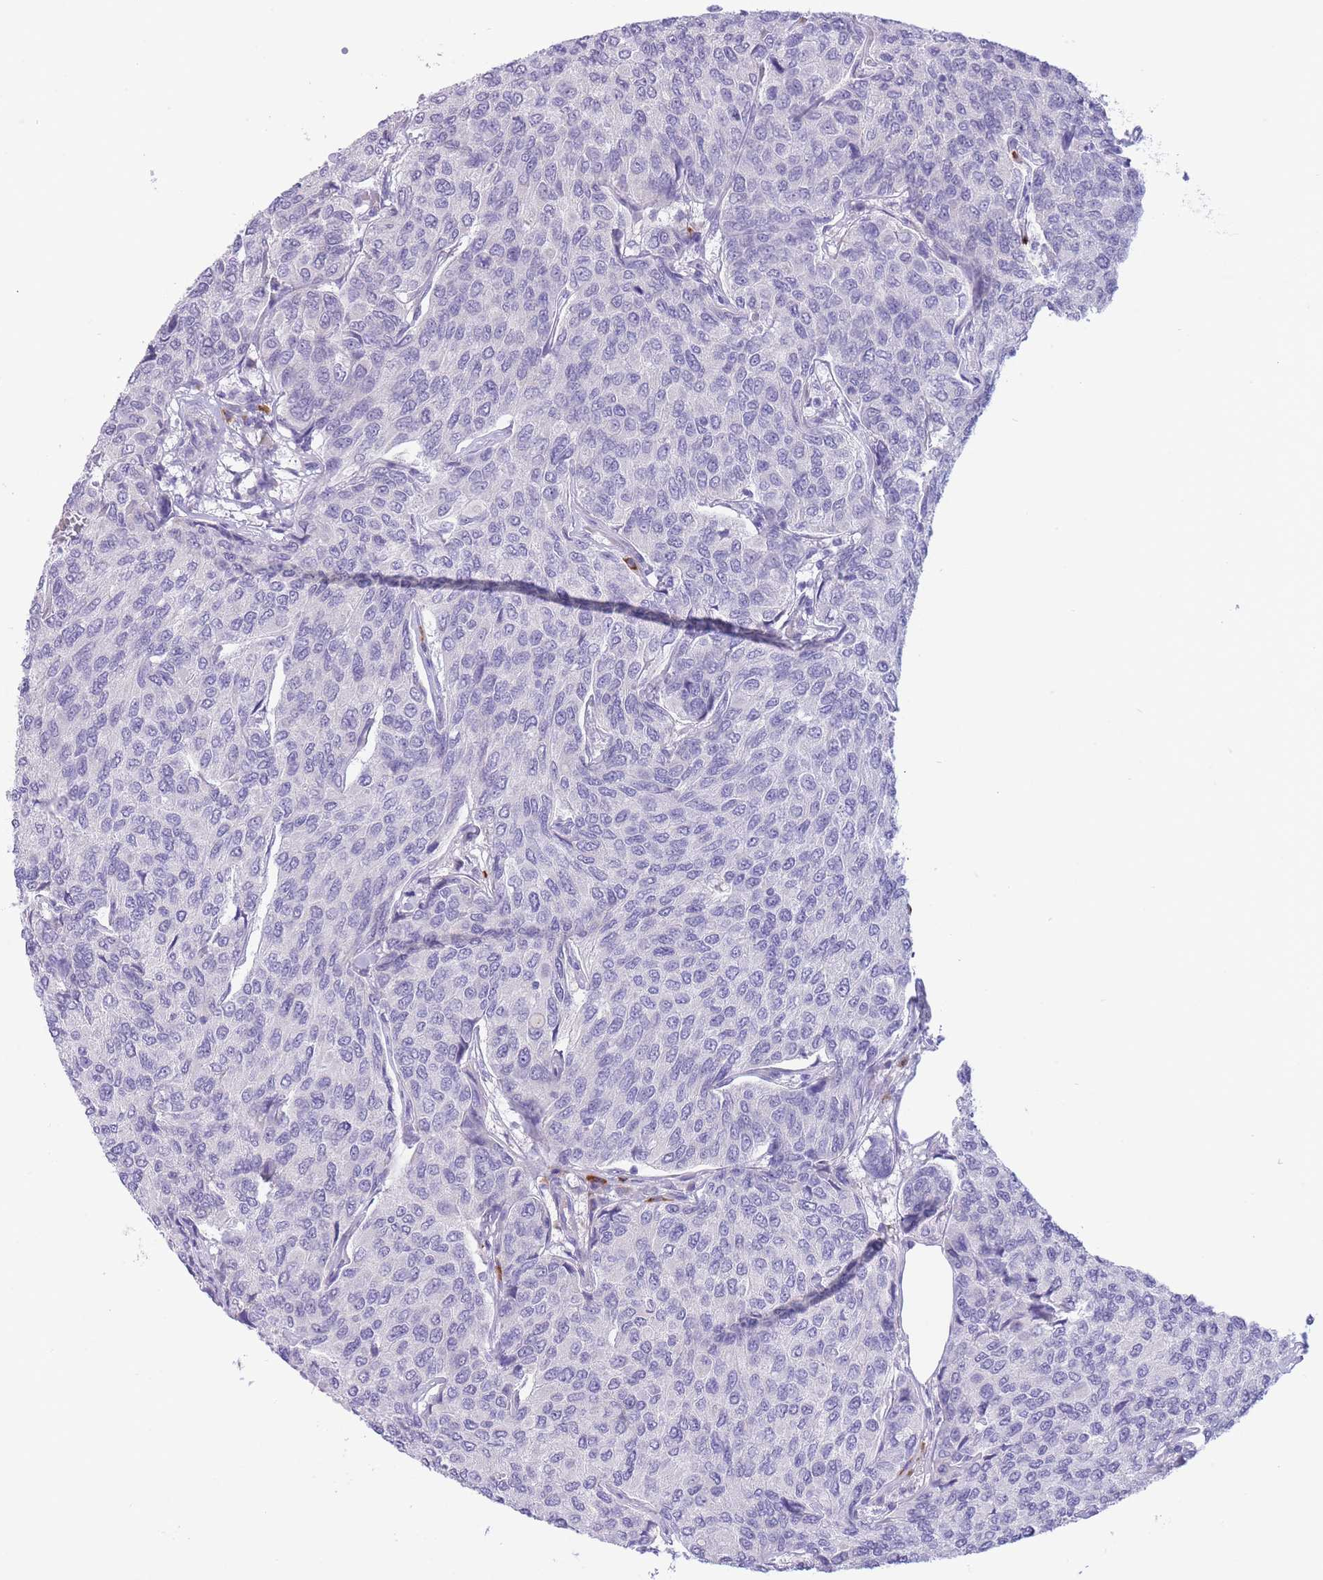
{"staining": {"intensity": "negative", "quantity": "none", "location": "none"}, "tissue": "breast cancer", "cell_type": "Tumor cells", "image_type": "cancer", "snomed": [{"axis": "morphology", "description": "Duct carcinoma"}, {"axis": "topography", "description": "Breast"}], "caption": "Immunohistochemistry of human breast invasive ductal carcinoma reveals no expression in tumor cells.", "gene": "ASAP3", "patient": {"sex": "female", "age": 55}}